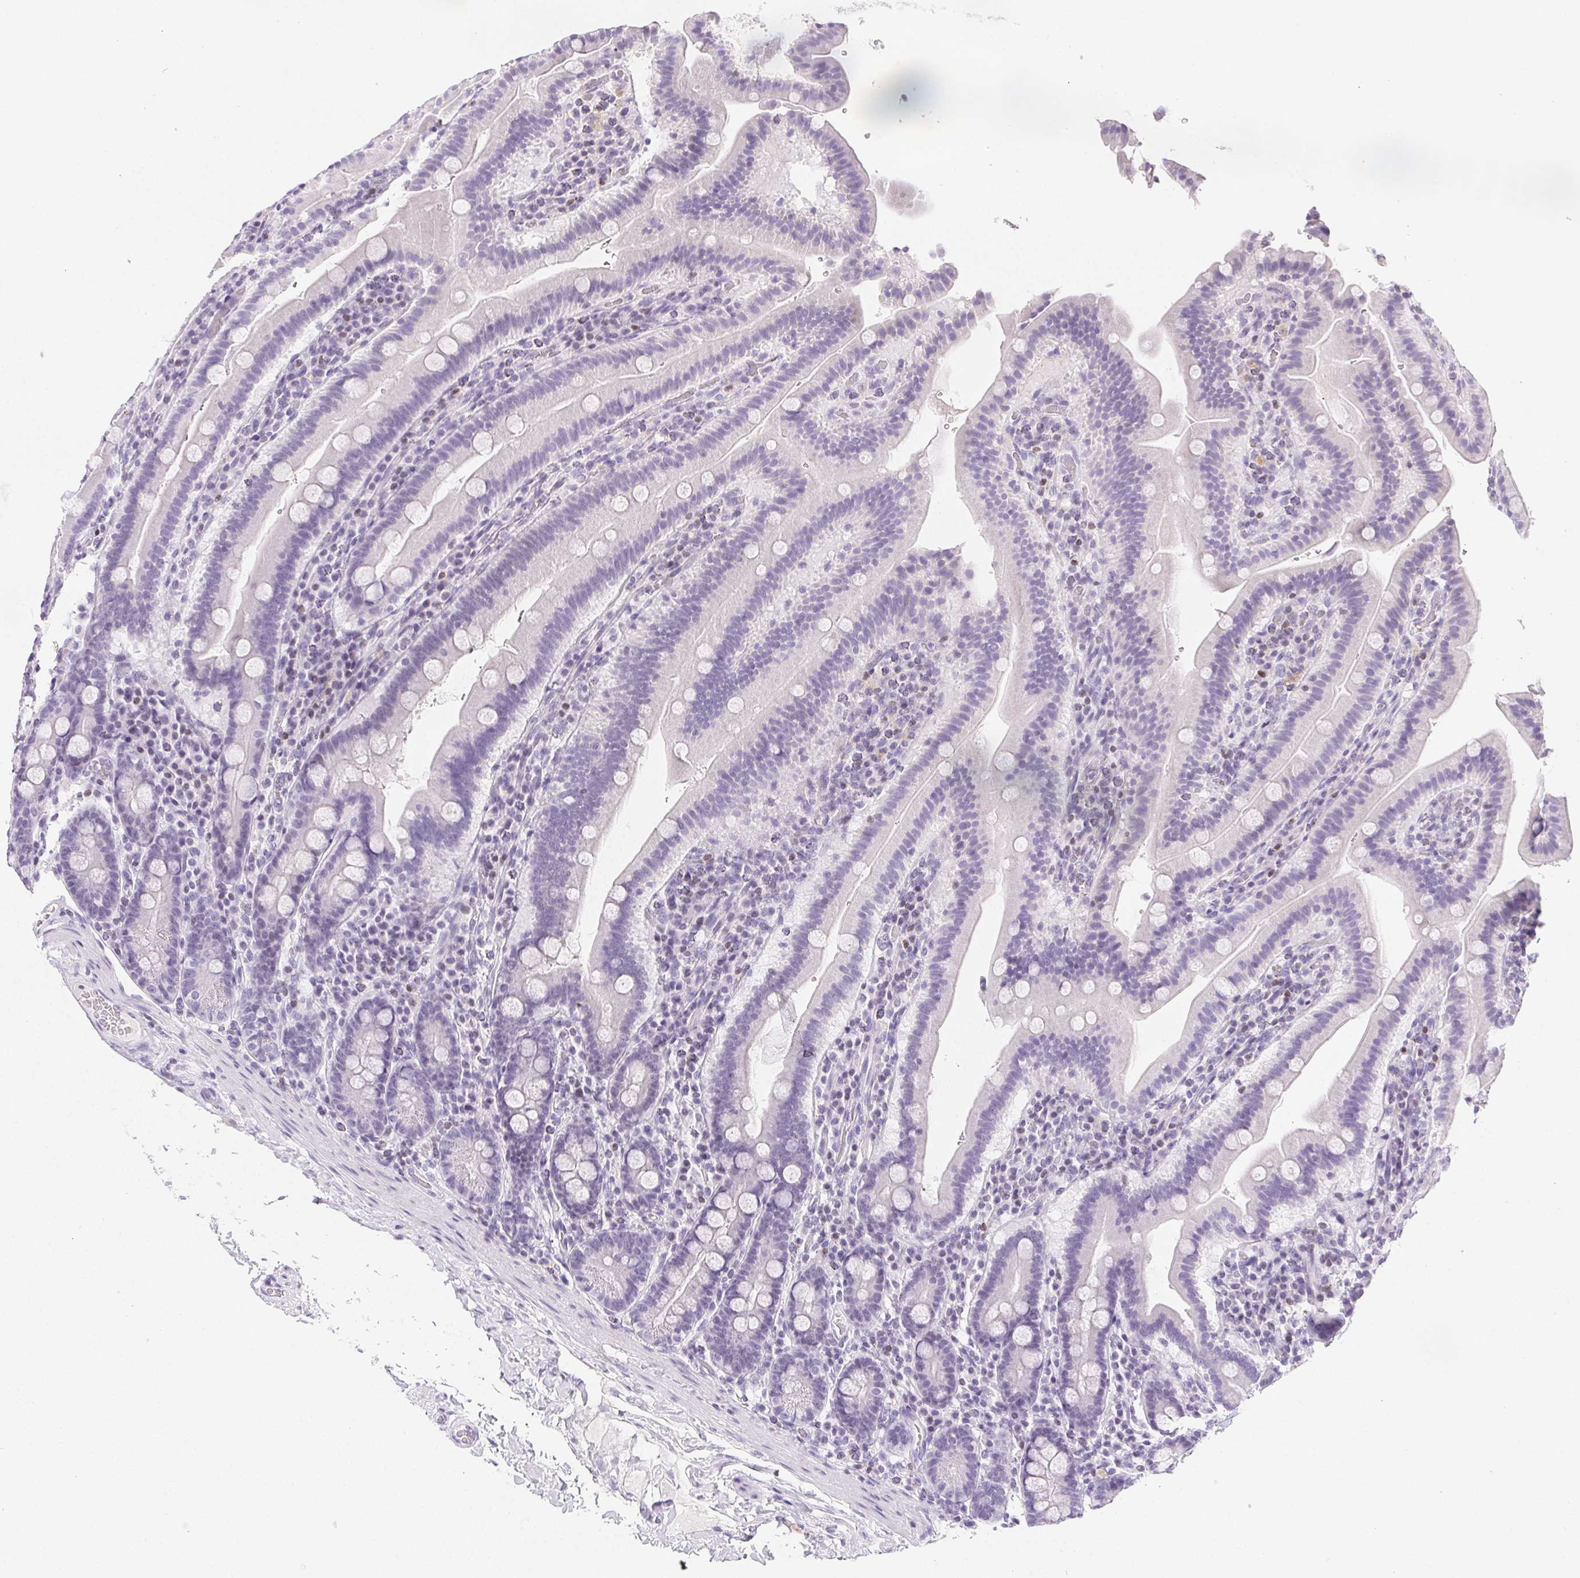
{"staining": {"intensity": "negative", "quantity": "none", "location": "none"}, "tissue": "small intestine", "cell_type": "Glandular cells", "image_type": "normal", "snomed": [{"axis": "morphology", "description": "Normal tissue, NOS"}, {"axis": "topography", "description": "Small intestine"}], "caption": "The IHC histopathology image has no significant expression in glandular cells of small intestine. (DAB immunohistochemistry (IHC), high magnification).", "gene": "BEND2", "patient": {"sex": "male", "age": 26}}